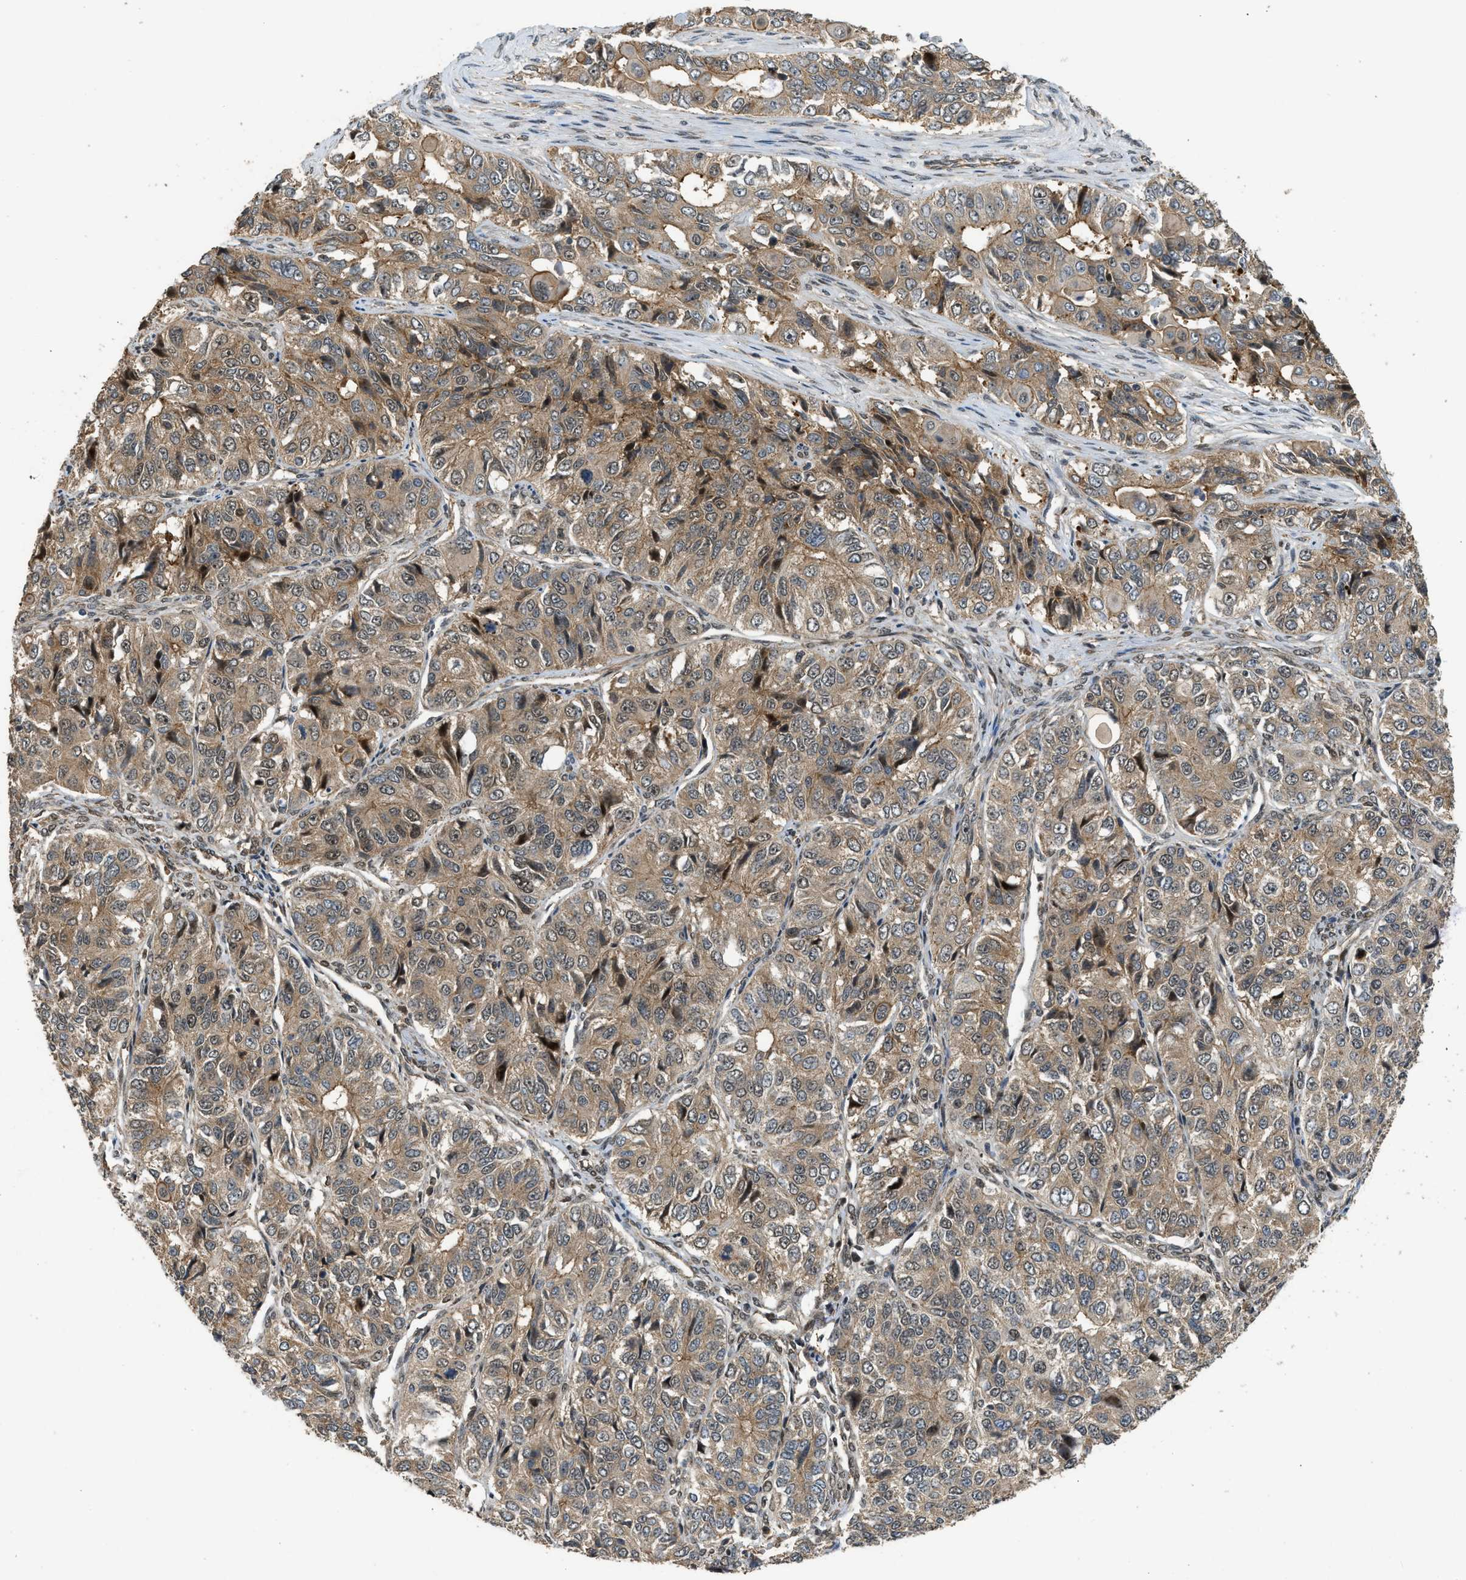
{"staining": {"intensity": "moderate", "quantity": ">75%", "location": "cytoplasmic/membranous"}, "tissue": "ovarian cancer", "cell_type": "Tumor cells", "image_type": "cancer", "snomed": [{"axis": "morphology", "description": "Carcinoma, endometroid"}, {"axis": "topography", "description": "Ovary"}], "caption": "A medium amount of moderate cytoplasmic/membranous expression is present in about >75% of tumor cells in ovarian cancer tissue. (Brightfield microscopy of DAB IHC at high magnification).", "gene": "GET1", "patient": {"sex": "female", "age": 51}}